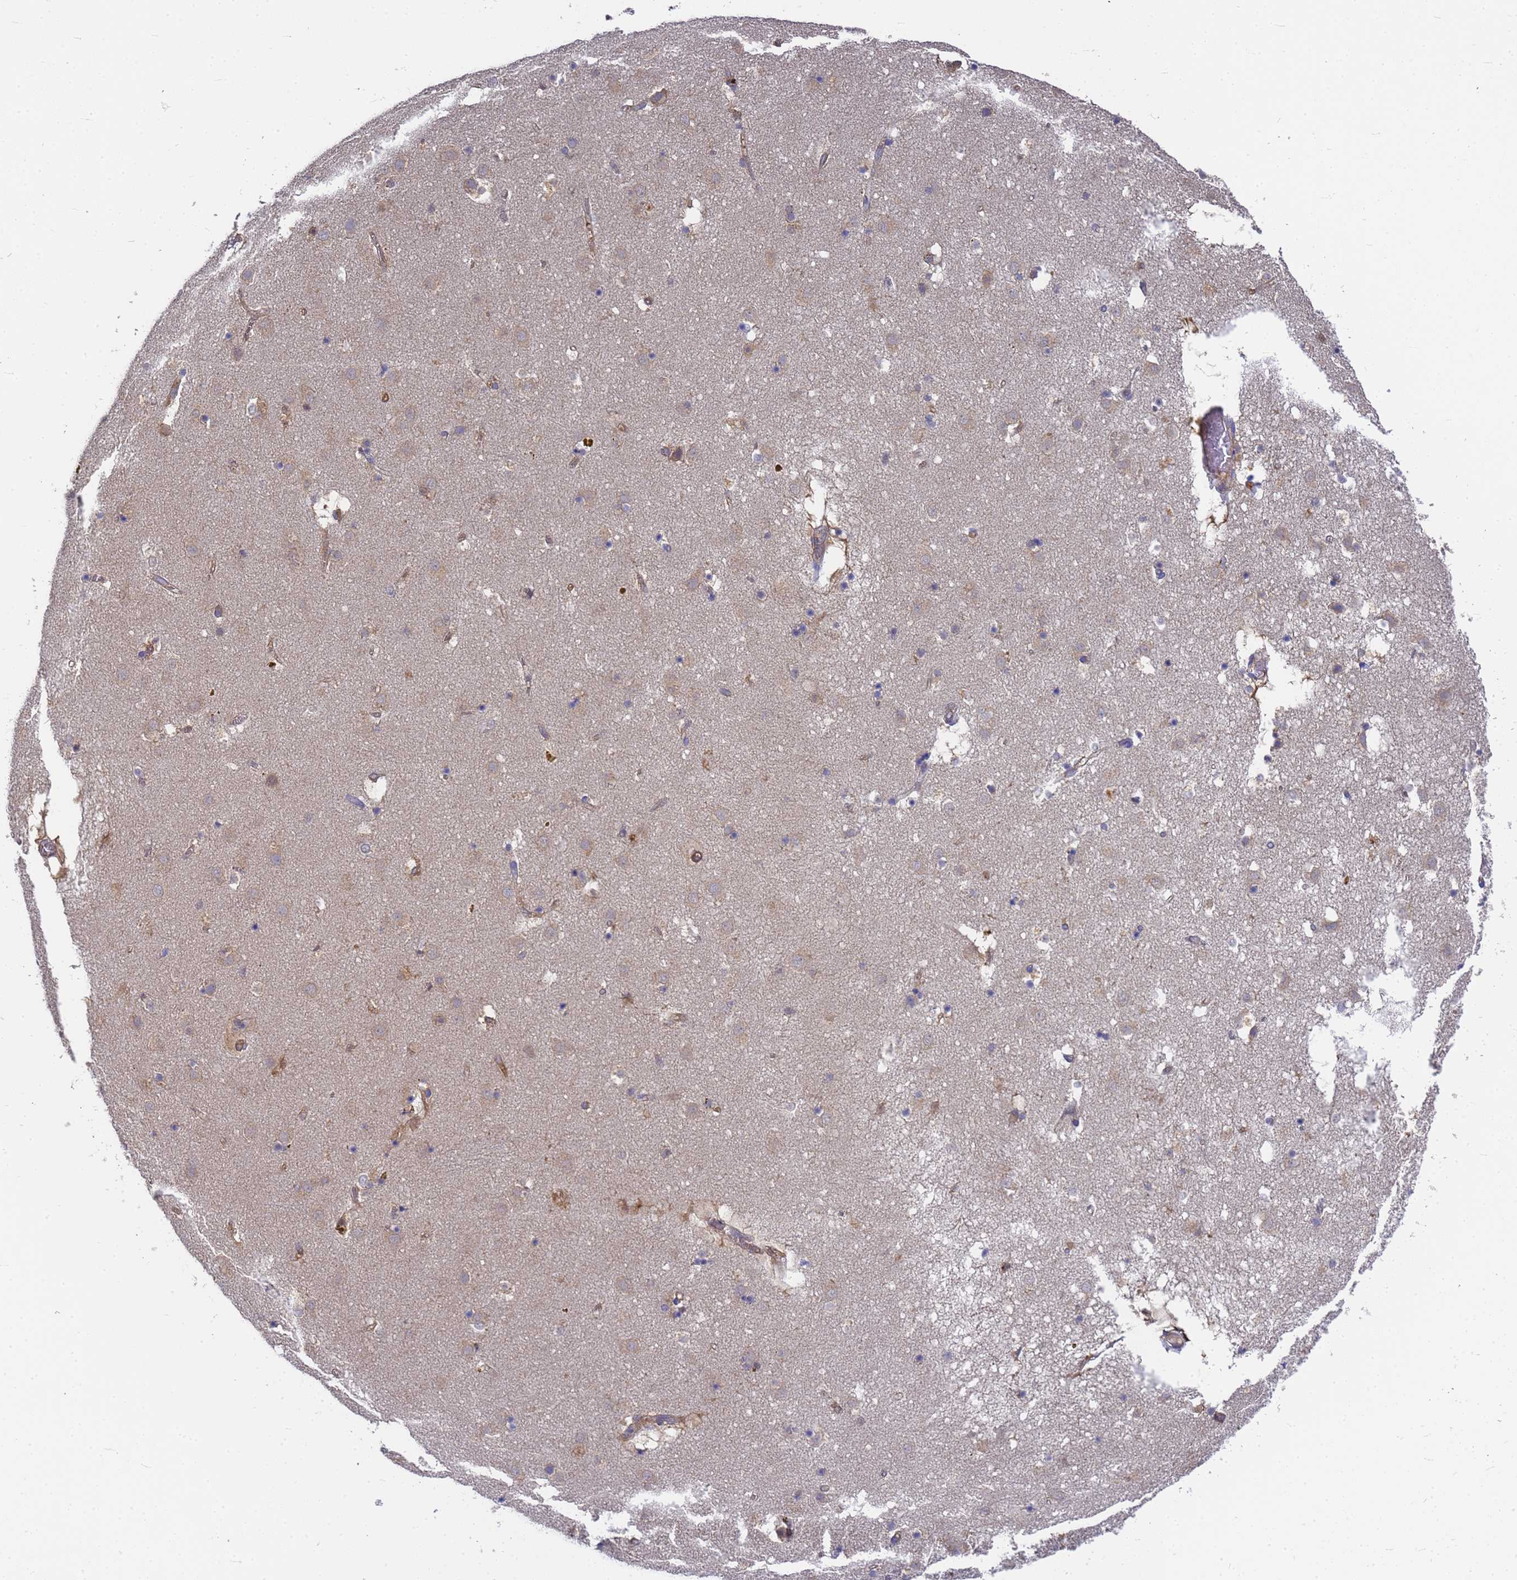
{"staining": {"intensity": "moderate", "quantity": "<25%", "location": "nuclear"}, "tissue": "caudate", "cell_type": "Glial cells", "image_type": "normal", "snomed": [{"axis": "morphology", "description": "Normal tissue, NOS"}, {"axis": "topography", "description": "Lateral ventricle wall"}], "caption": "Immunohistochemistry of normal caudate demonstrates low levels of moderate nuclear expression in approximately <25% of glial cells.", "gene": "SLC35E2B", "patient": {"sex": "male", "age": 70}}